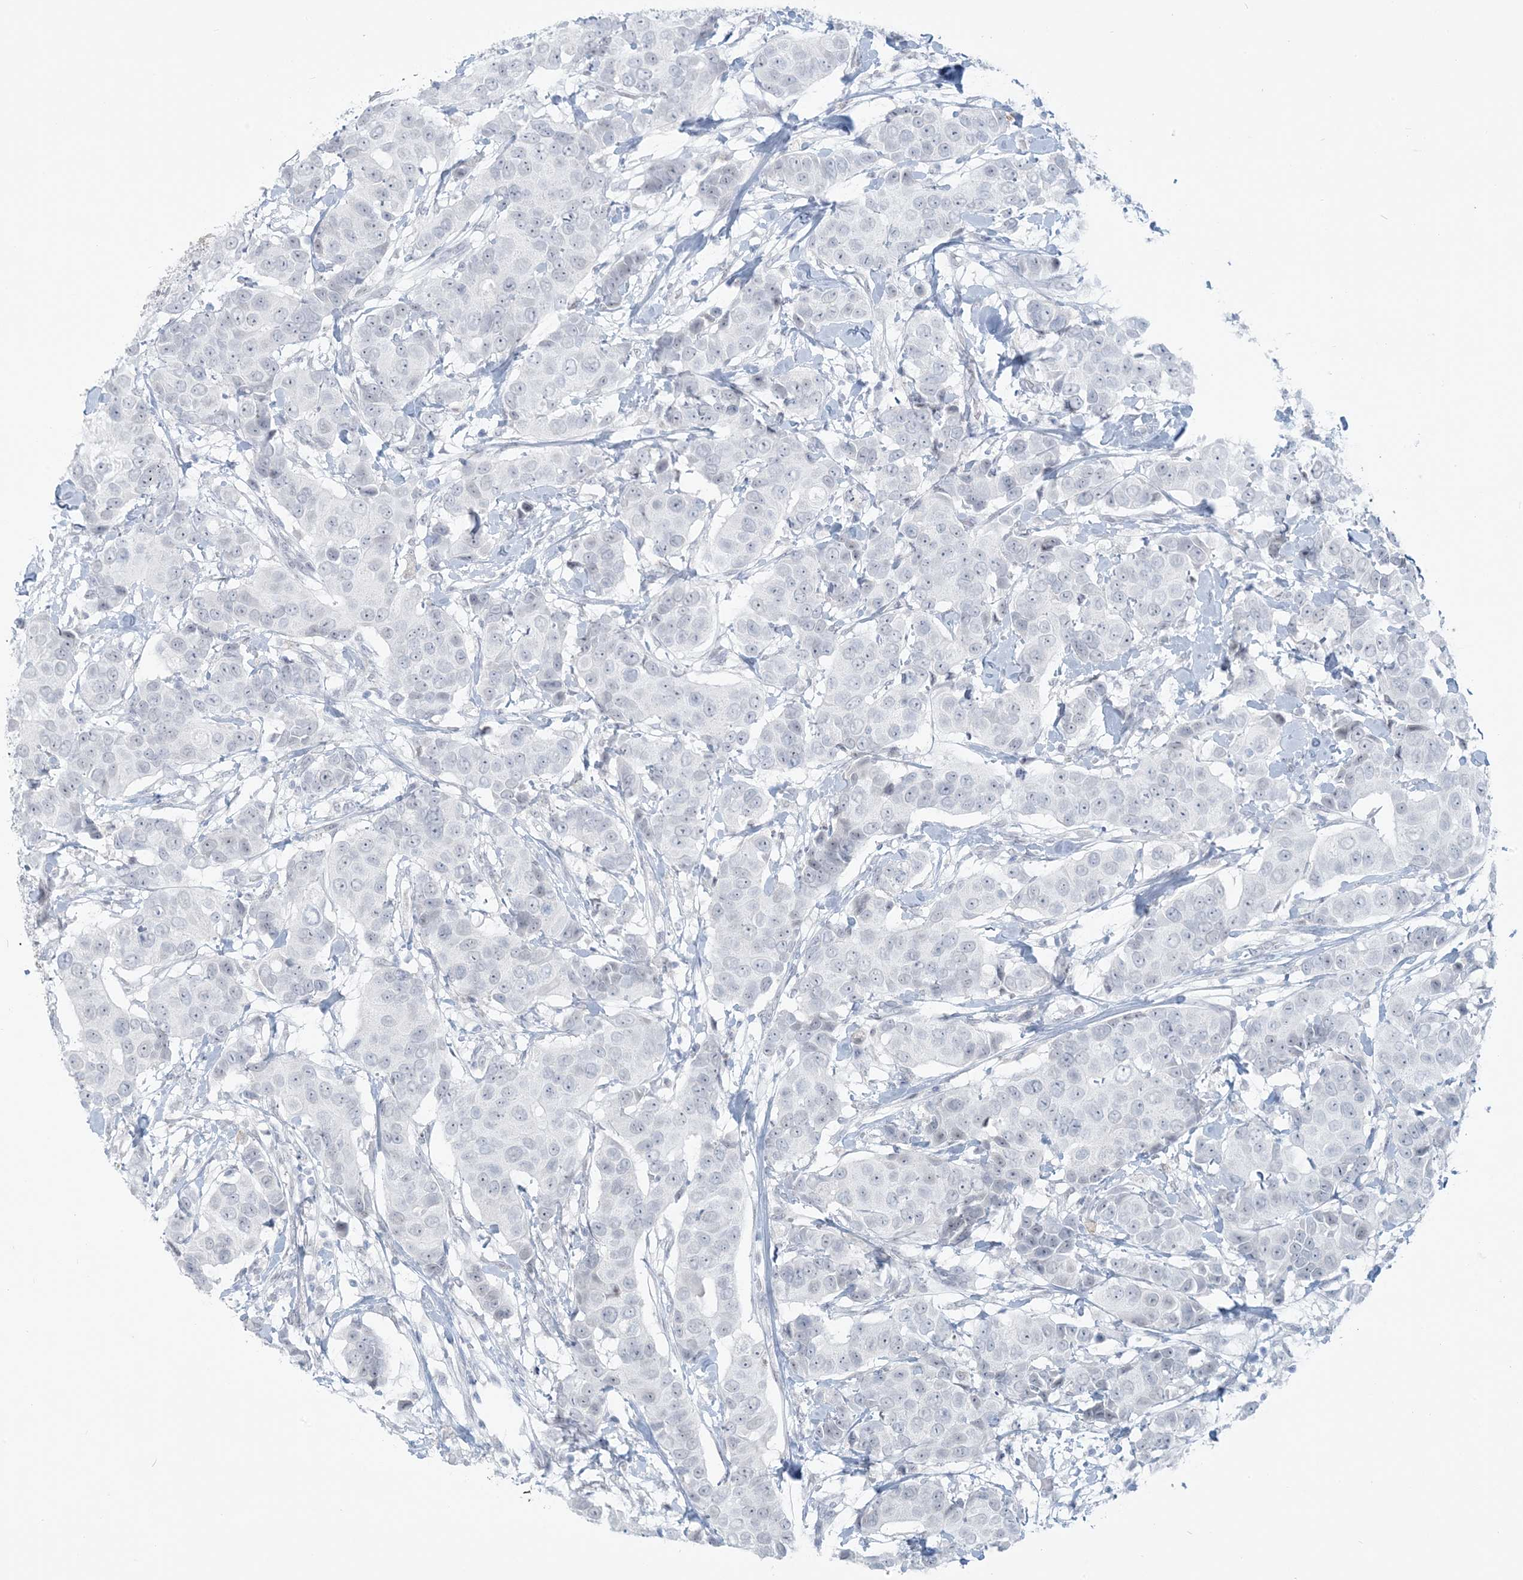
{"staining": {"intensity": "negative", "quantity": "none", "location": "none"}, "tissue": "breast cancer", "cell_type": "Tumor cells", "image_type": "cancer", "snomed": [{"axis": "morphology", "description": "Normal tissue, NOS"}, {"axis": "morphology", "description": "Duct carcinoma"}, {"axis": "topography", "description": "Breast"}], "caption": "Tumor cells are negative for protein expression in human breast cancer. The staining is performed using DAB brown chromogen with nuclei counter-stained in using hematoxylin.", "gene": "SCML1", "patient": {"sex": "female", "age": 39}}